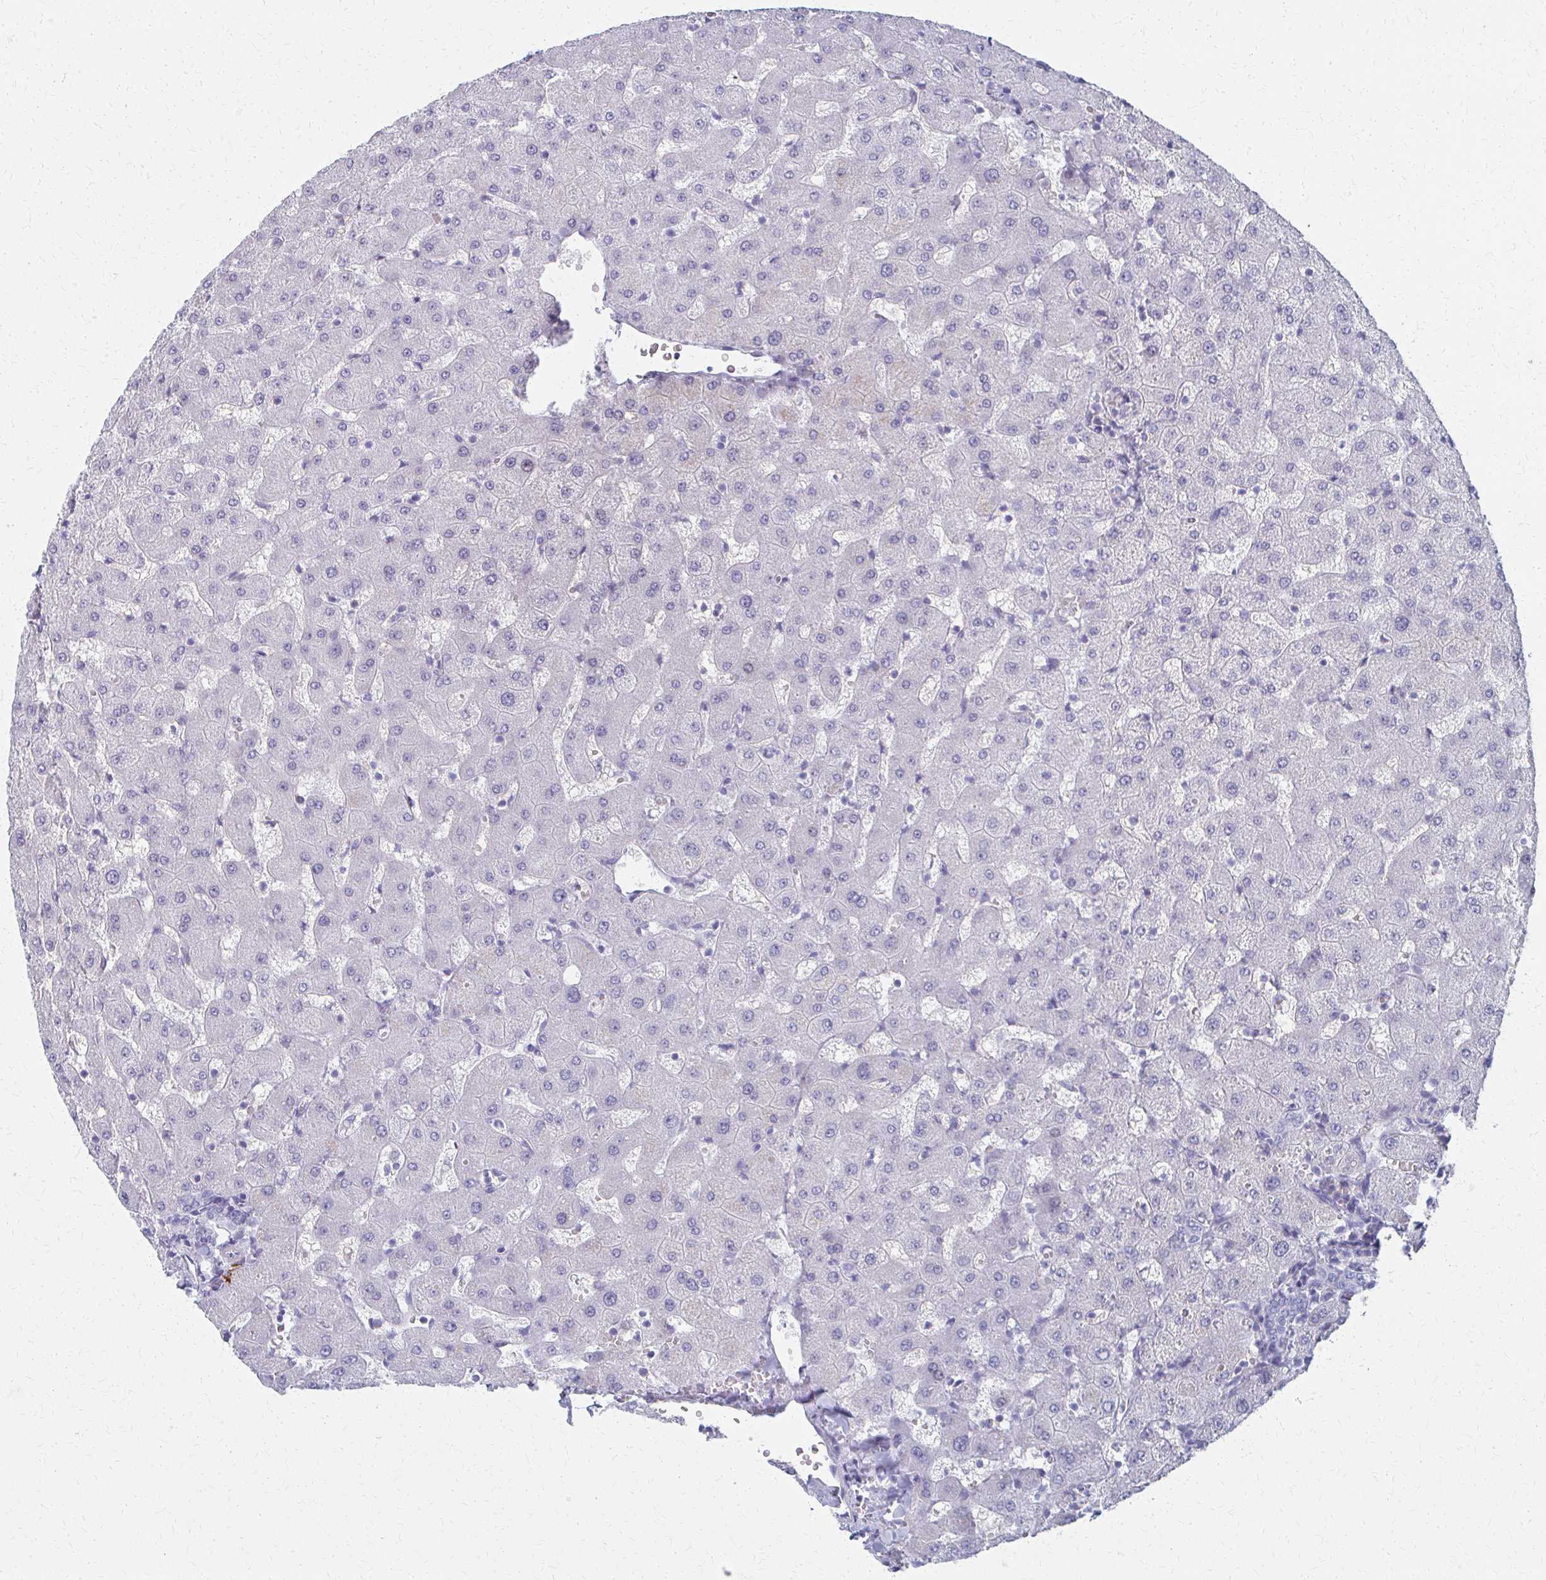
{"staining": {"intensity": "negative", "quantity": "none", "location": "none"}, "tissue": "liver", "cell_type": "Cholangiocytes", "image_type": "normal", "snomed": [{"axis": "morphology", "description": "Normal tissue, NOS"}, {"axis": "topography", "description": "Liver"}], "caption": "Liver was stained to show a protein in brown. There is no significant positivity in cholangiocytes. (Brightfield microscopy of DAB (3,3'-diaminobenzidine) immunohistochemistry (IHC) at high magnification).", "gene": "MS4A2", "patient": {"sex": "female", "age": 63}}